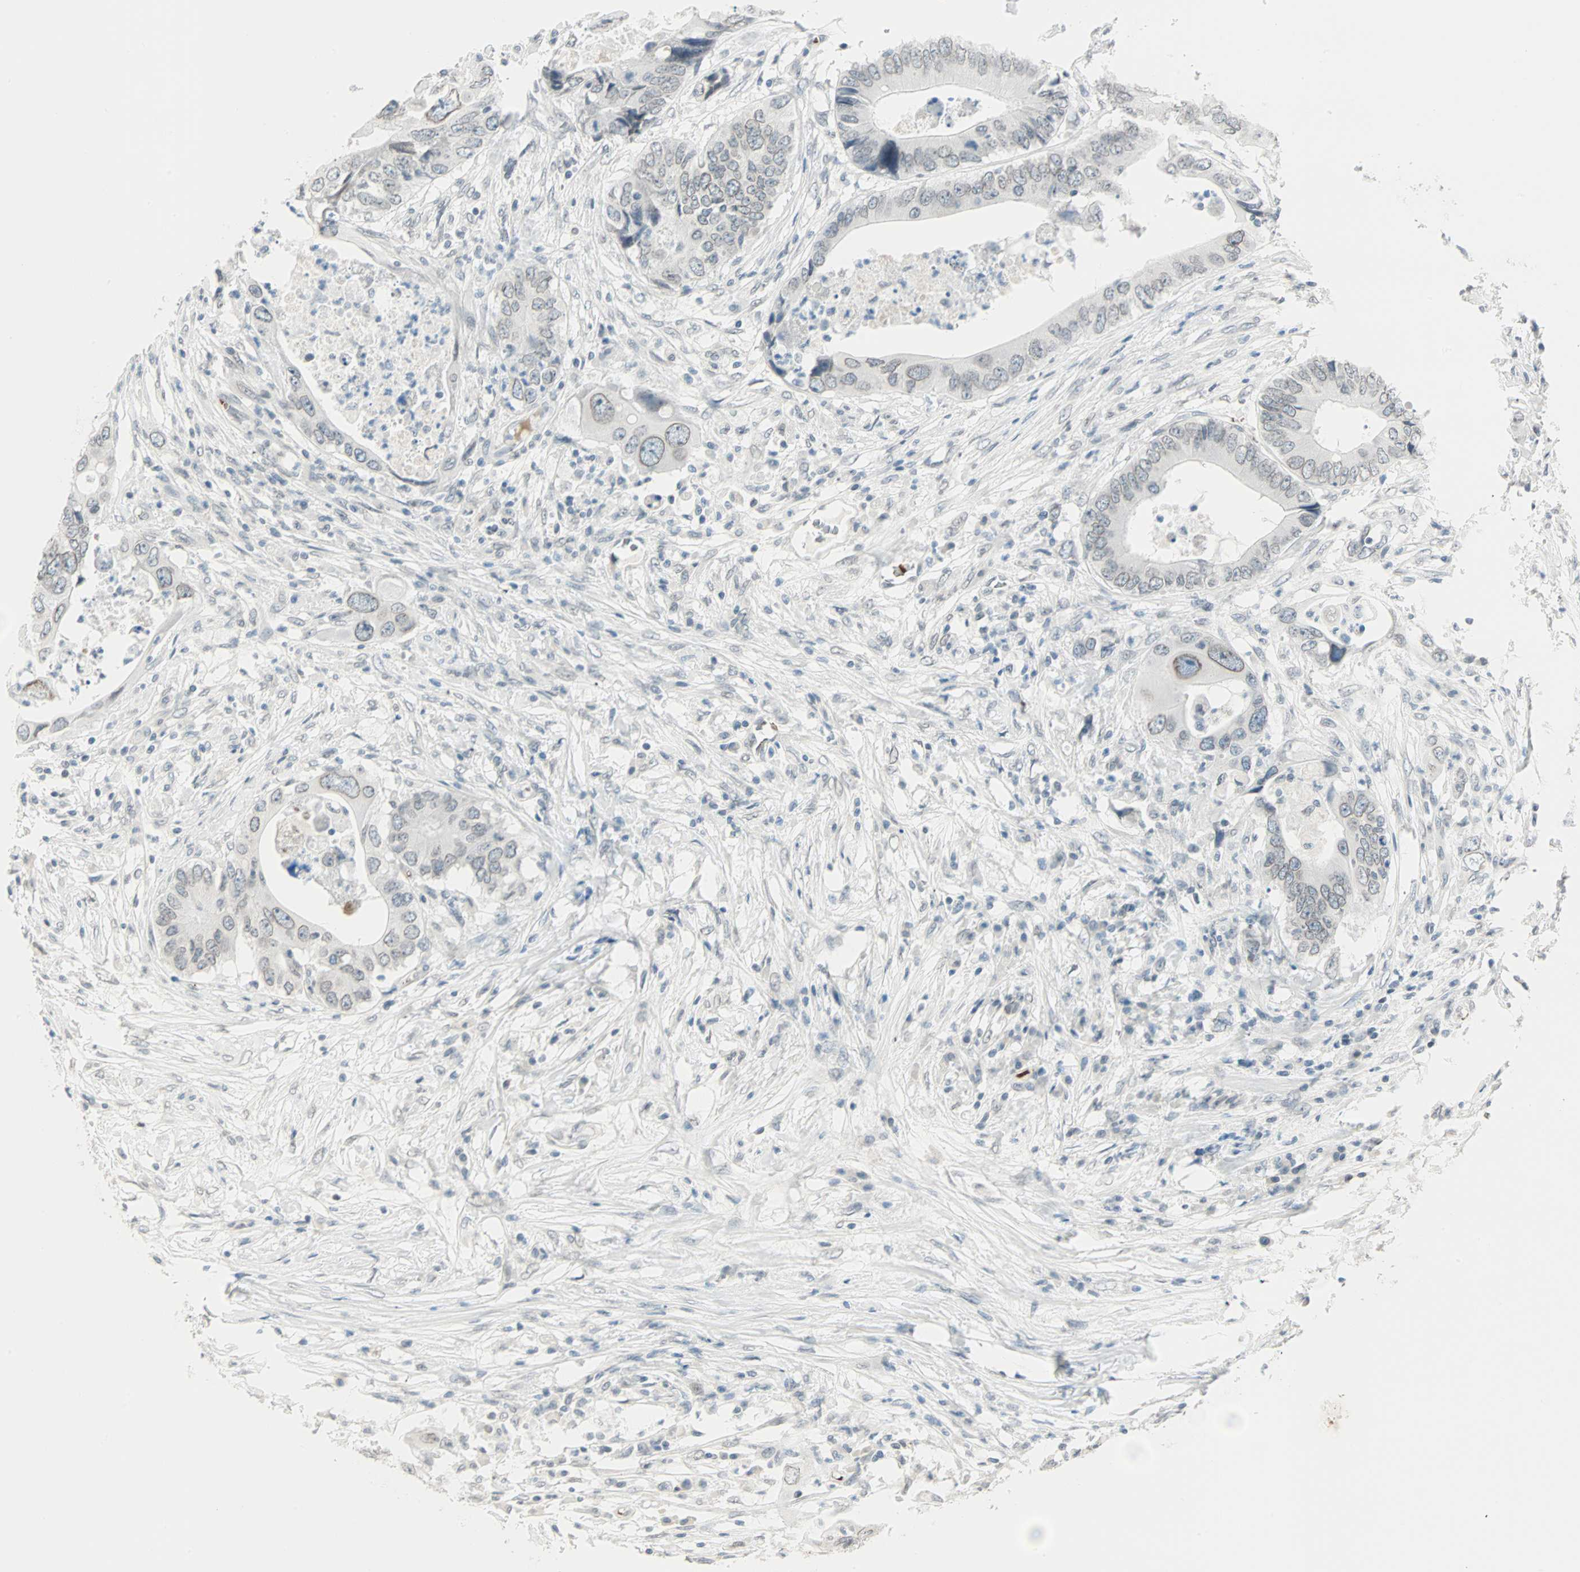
{"staining": {"intensity": "negative", "quantity": "none", "location": "none"}, "tissue": "colorectal cancer", "cell_type": "Tumor cells", "image_type": "cancer", "snomed": [{"axis": "morphology", "description": "Adenocarcinoma, NOS"}, {"axis": "topography", "description": "Colon"}], "caption": "Tumor cells show no significant positivity in colorectal cancer.", "gene": "BCAN", "patient": {"sex": "male", "age": 71}}